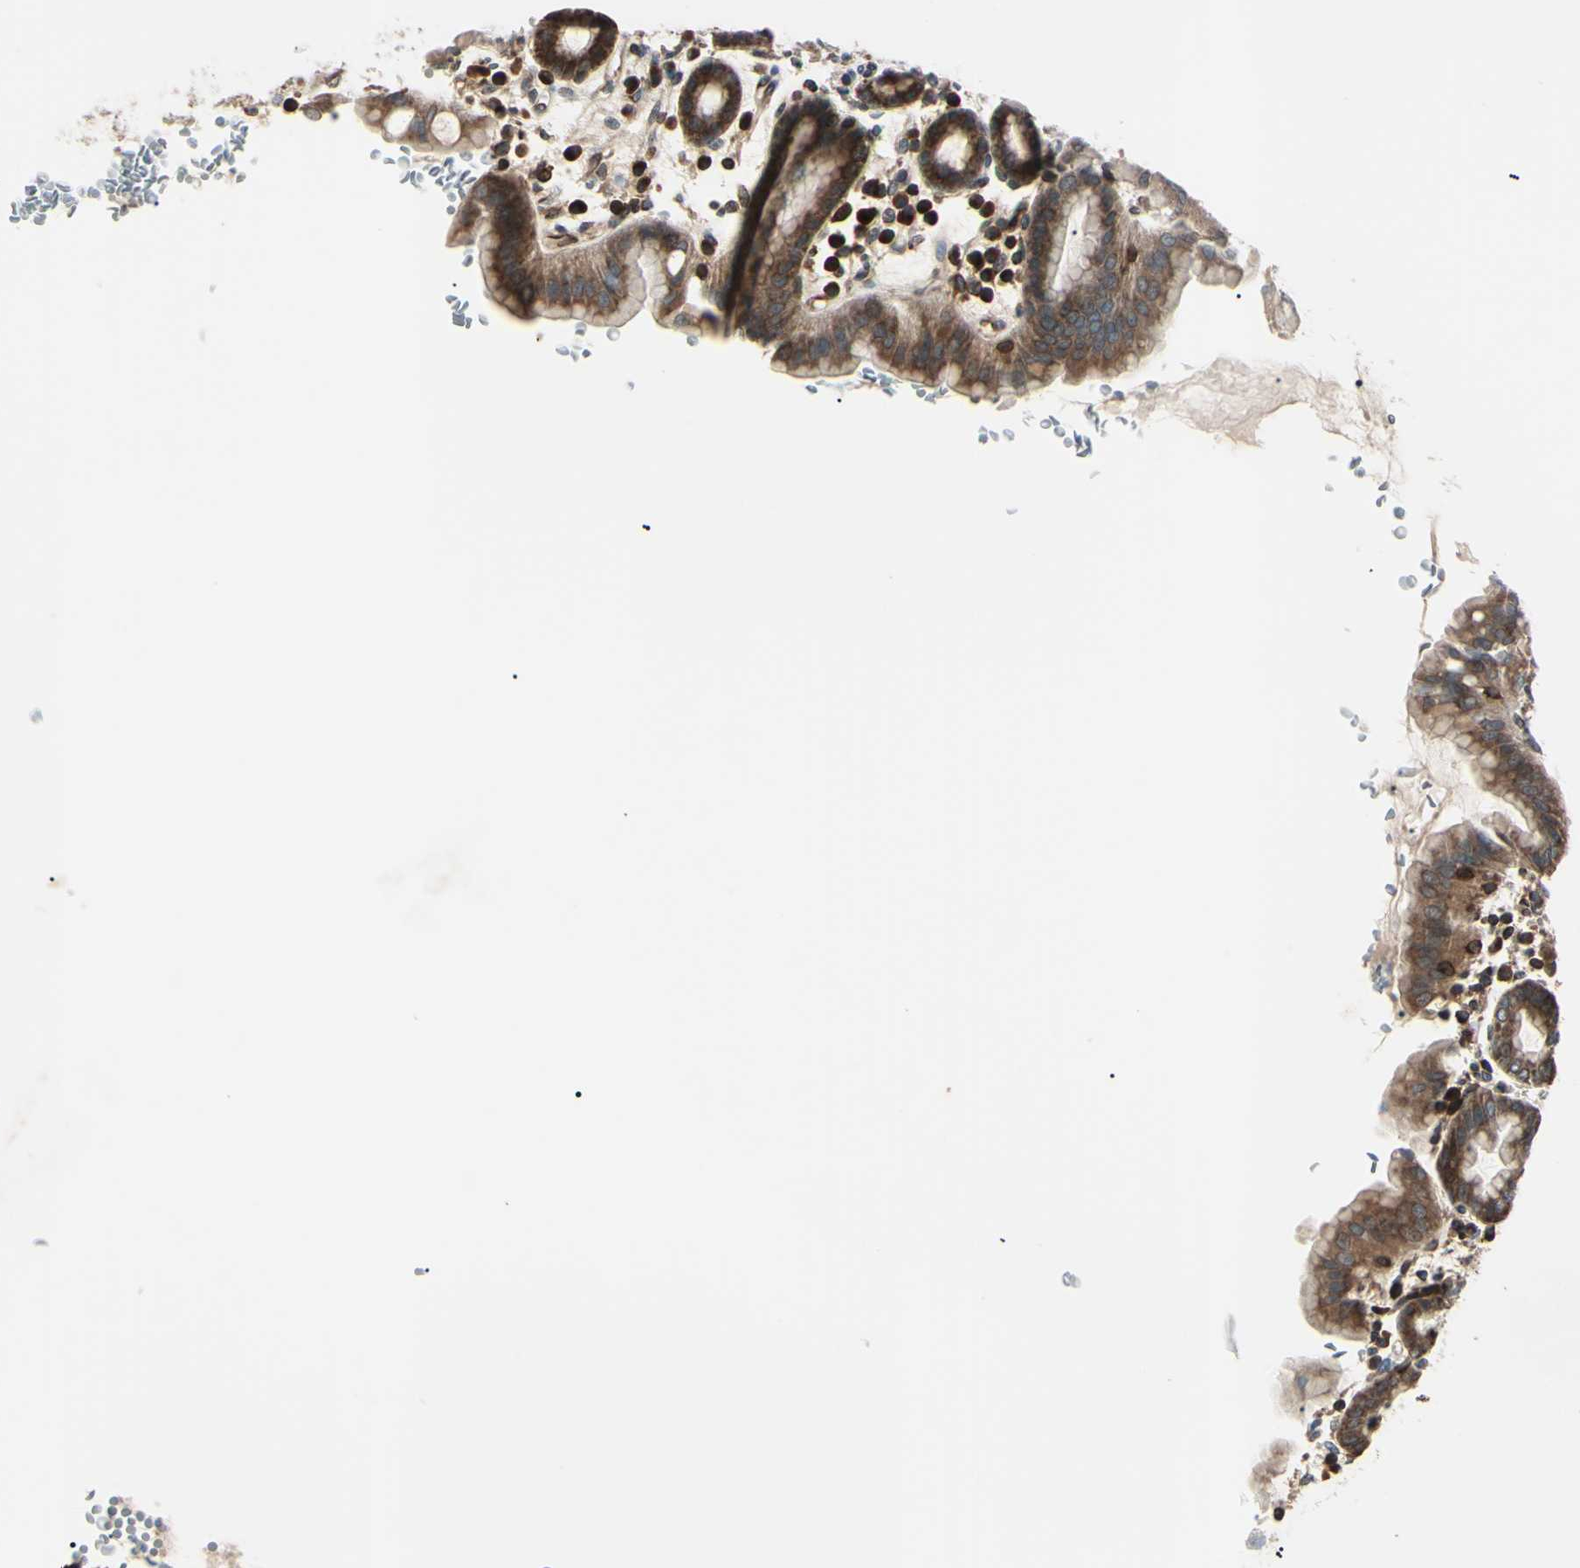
{"staining": {"intensity": "moderate", "quantity": "25%-75%", "location": "cytoplasmic/membranous"}, "tissue": "stomach", "cell_type": "Glandular cells", "image_type": "normal", "snomed": [{"axis": "morphology", "description": "Normal tissue, NOS"}, {"axis": "topography", "description": "Stomach, upper"}], "caption": "Protein positivity by IHC displays moderate cytoplasmic/membranous expression in approximately 25%-75% of glandular cells in unremarkable stomach.", "gene": "MAPRE1", "patient": {"sex": "male", "age": 68}}